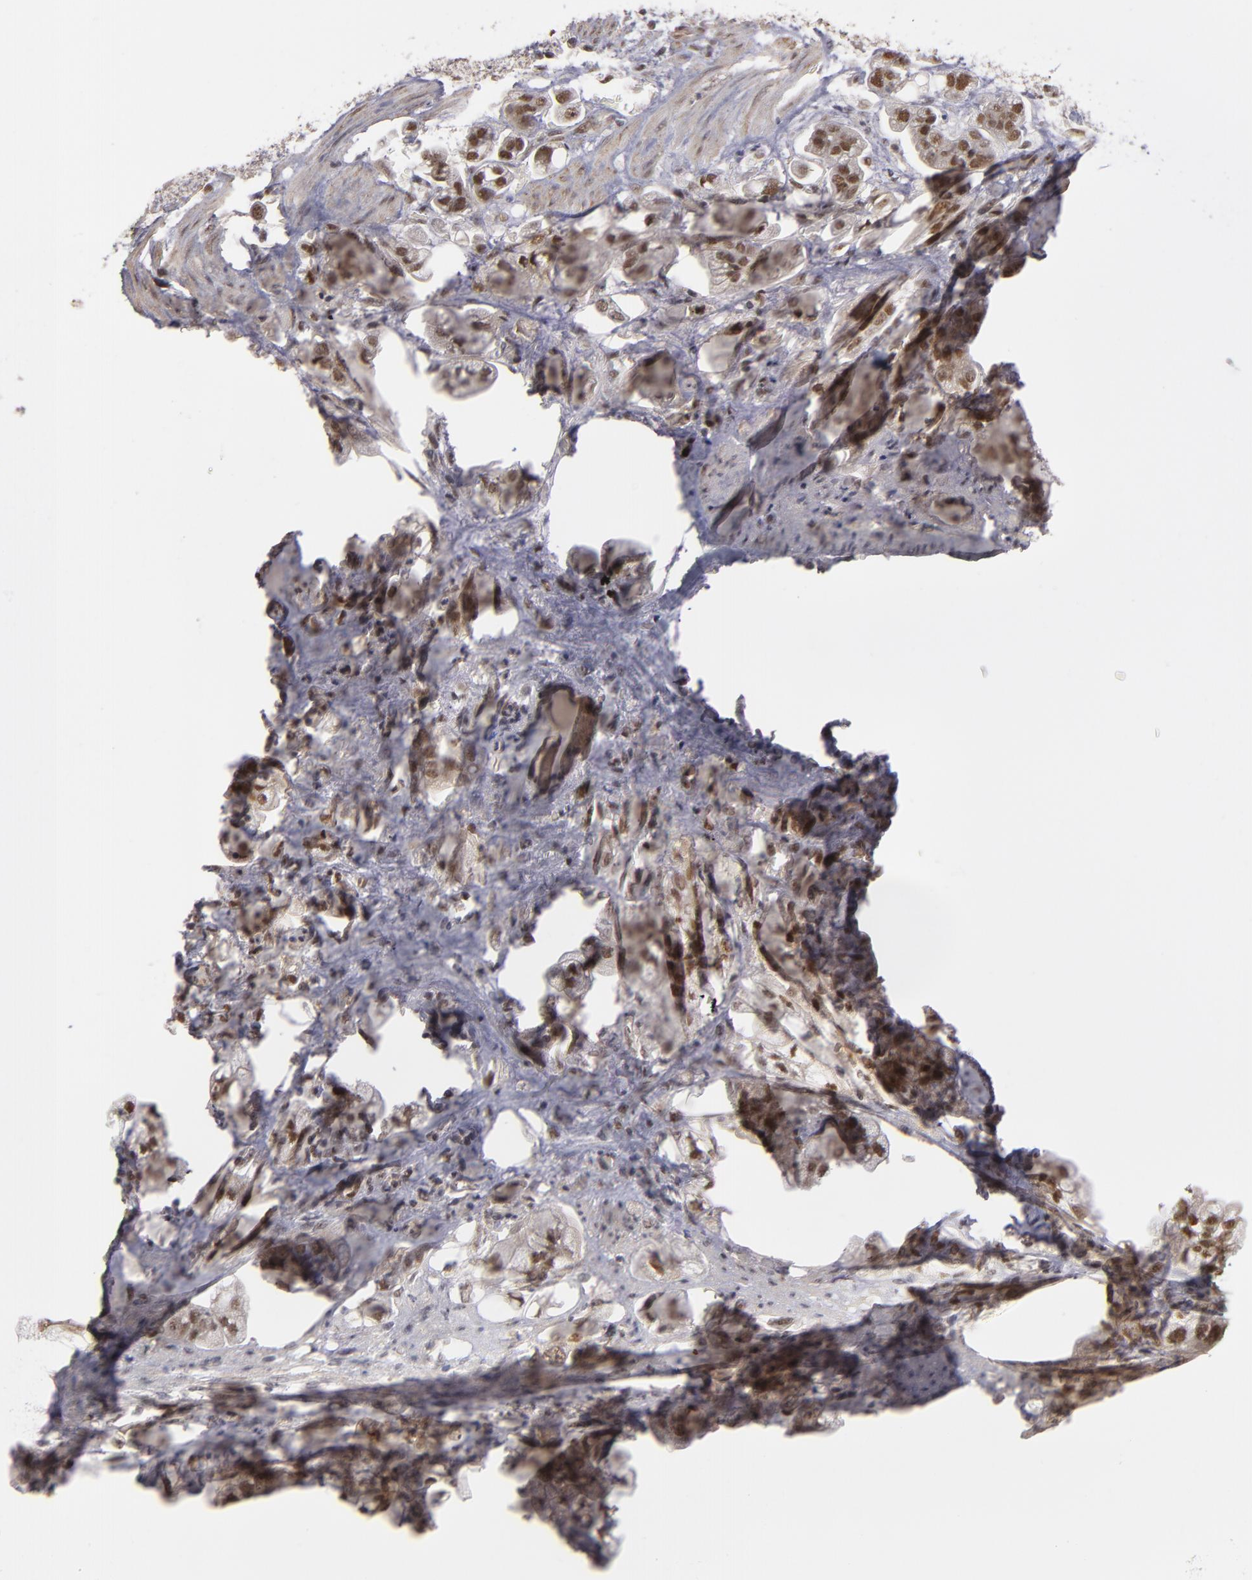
{"staining": {"intensity": "moderate", "quantity": "25%-75%", "location": "nuclear"}, "tissue": "stomach cancer", "cell_type": "Tumor cells", "image_type": "cancer", "snomed": [{"axis": "morphology", "description": "Adenocarcinoma, NOS"}, {"axis": "topography", "description": "Stomach"}], "caption": "A brown stain shows moderate nuclear staining of a protein in human stomach adenocarcinoma tumor cells.", "gene": "ZNF234", "patient": {"sex": "male", "age": 62}}